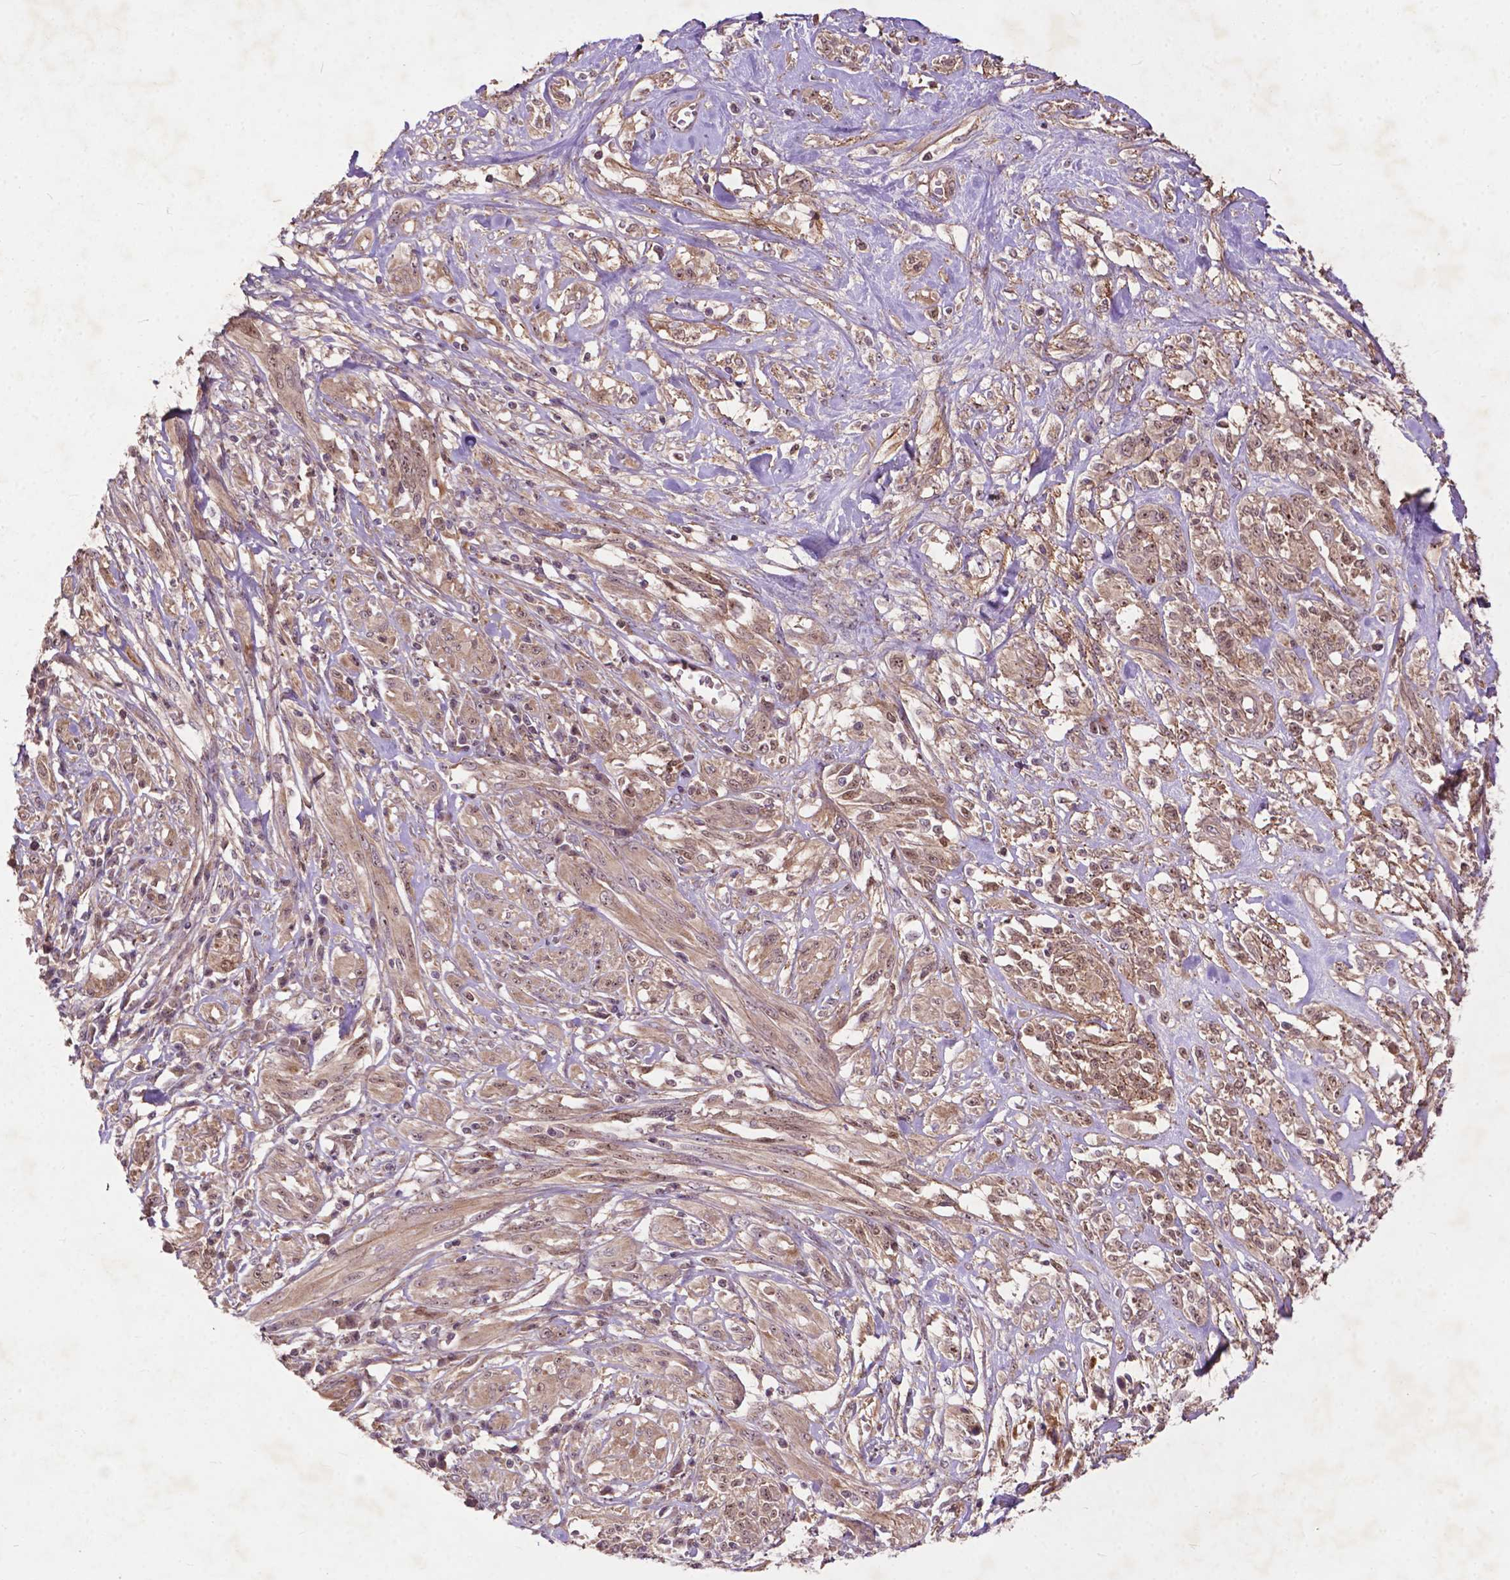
{"staining": {"intensity": "moderate", "quantity": ">75%", "location": "cytoplasmic/membranous,nuclear"}, "tissue": "melanoma", "cell_type": "Tumor cells", "image_type": "cancer", "snomed": [{"axis": "morphology", "description": "Malignant melanoma, NOS"}, {"axis": "topography", "description": "Skin"}], "caption": "Tumor cells display medium levels of moderate cytoplasmic/membranous and nuclear positivity in about >75% of cells in malignant melanoma. The staining is performed using DAB brown chromogen to label protein expression. The nuclei are counter-stained blue using hematoxylin.", "gene": "PARP3", "patient": {"sex": "female", "age": 91}}